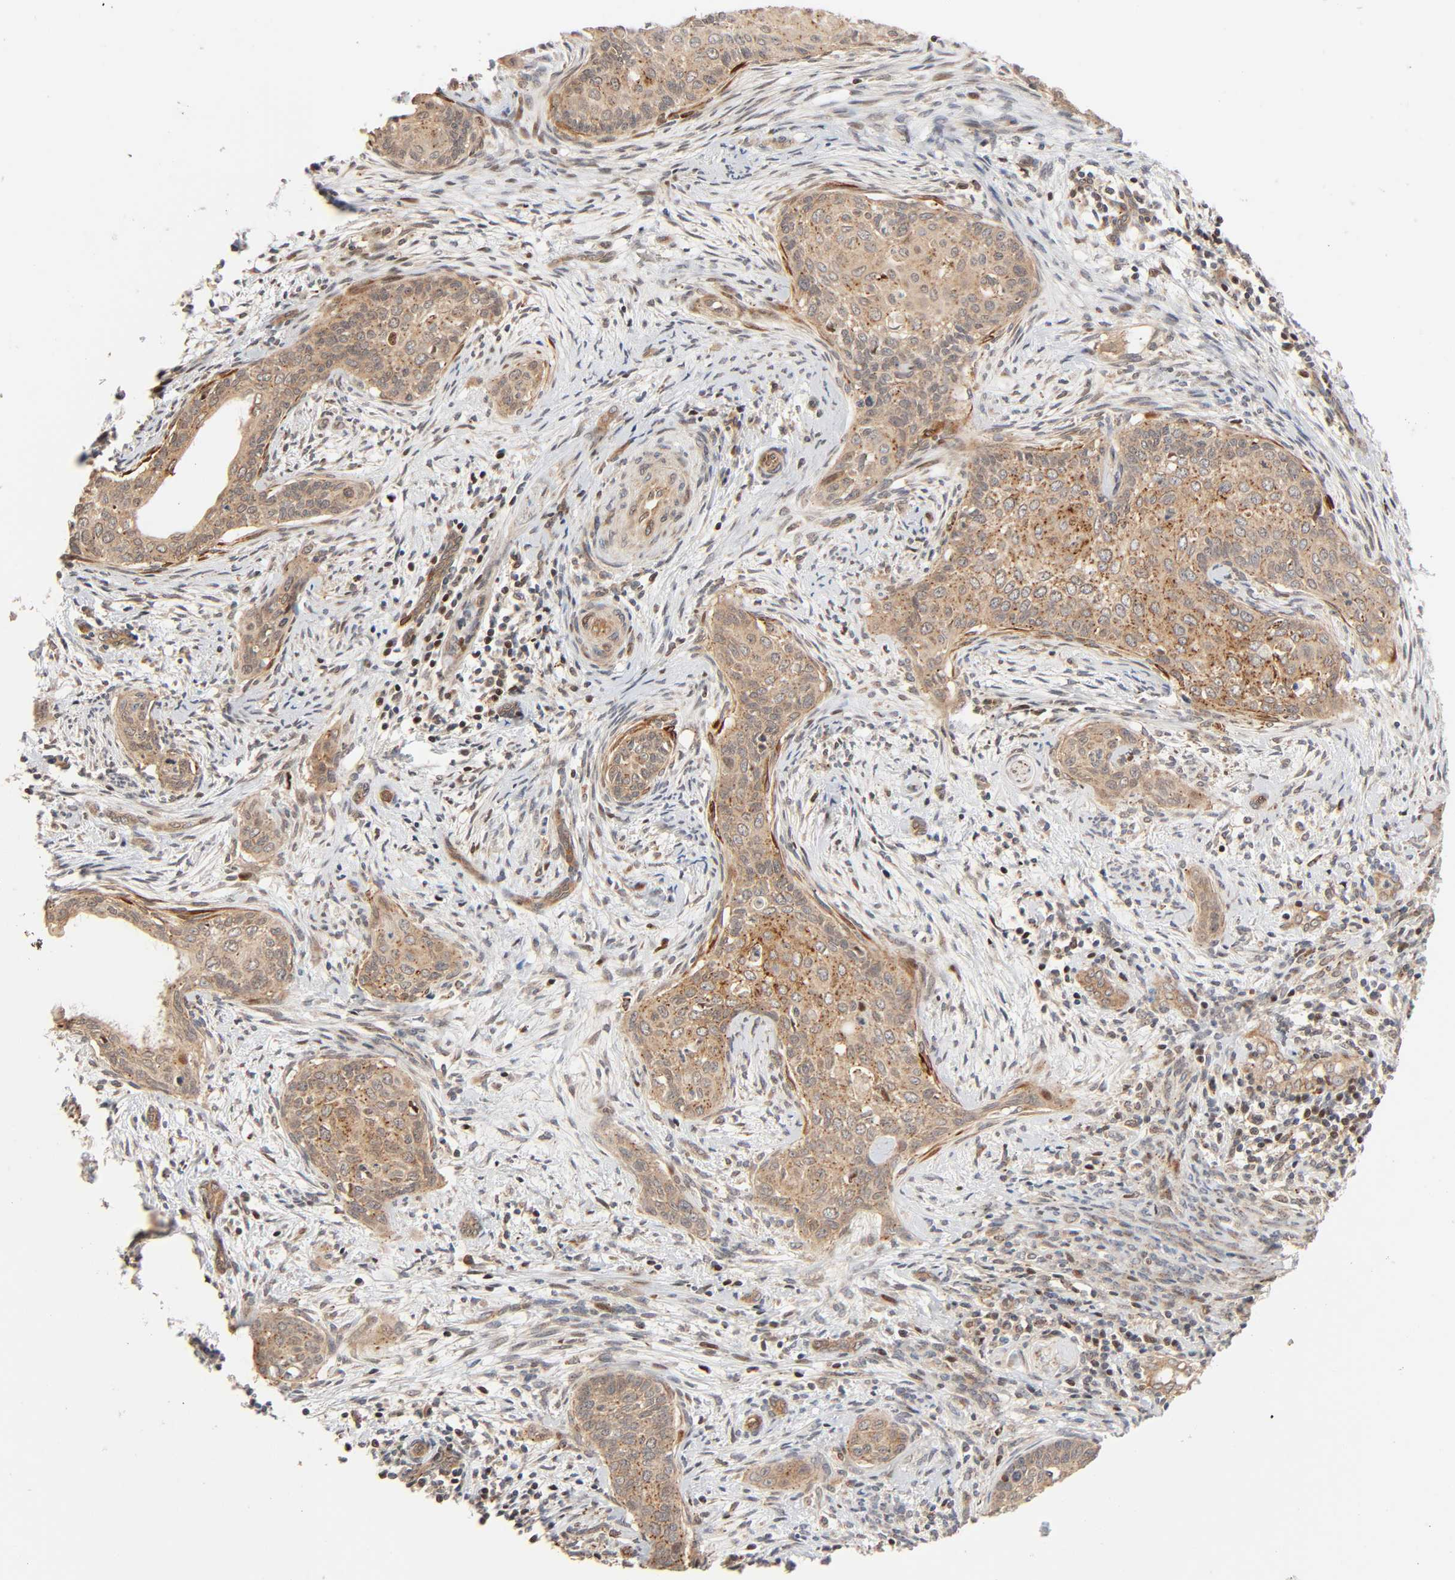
{"staining": {"intensity": "moderate", "quantity": ">75%", "location": "cytoplasmic/membranous"}, "tissue": "cervical cancer", "cell_type": "Tumor cells", "image_type": "cancer", "snomed": [{"axis": "morphology", "description": "Squamous cell carcinoma, NOS"}, {"axis": "topography", "description": "Cervix"}], "caption": "Cervical cancer stained with DAB immunohistochemistry exhibits medium levels of moderate cytoplasmic/membranous positivity in approximately >75% of tumor cells.", "gene": "NEMF", "patient": {"sex": "female", "age": 33}}